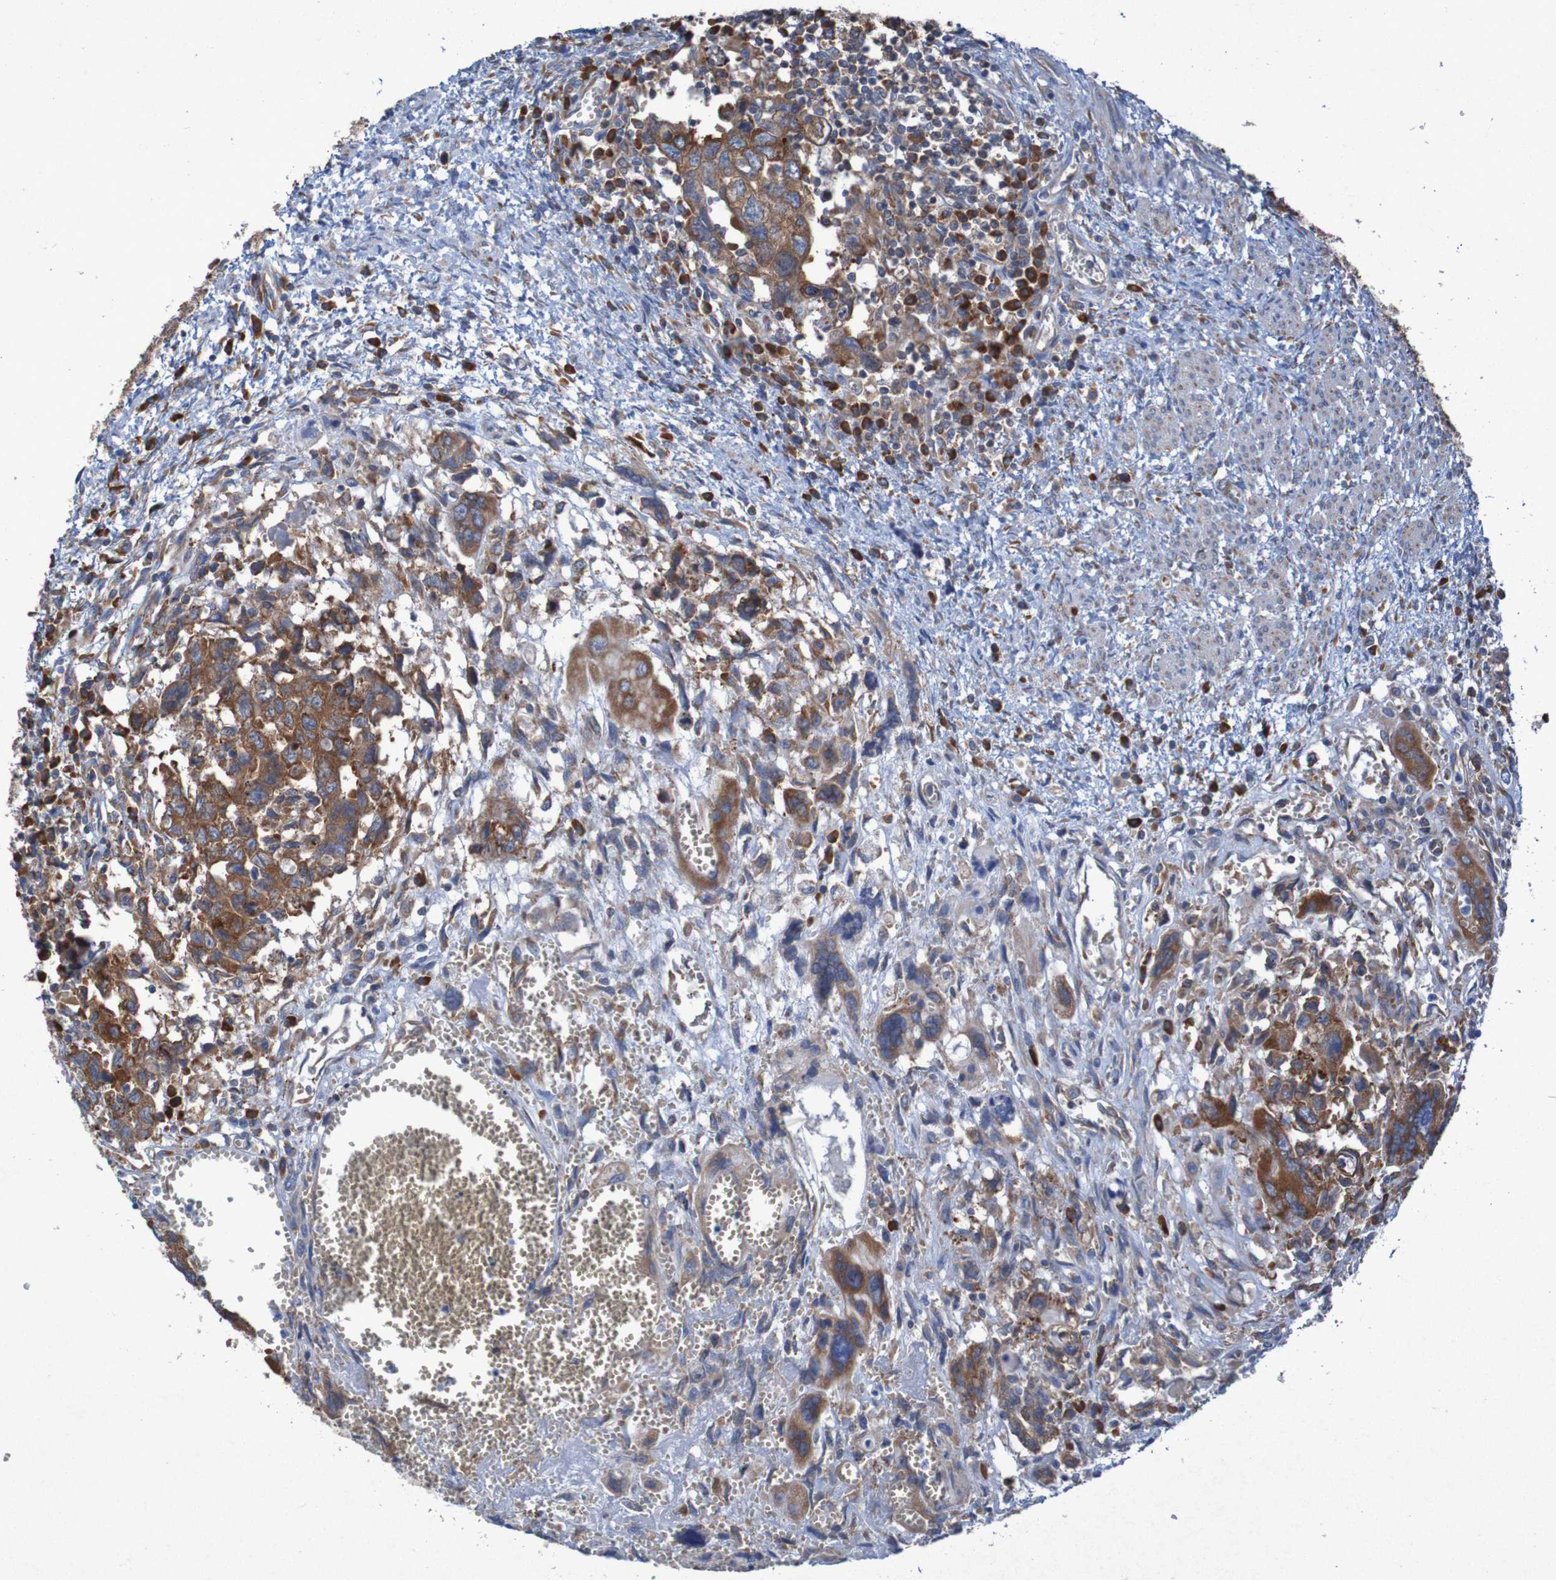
{"staining": {"intensity": "strong", "quantity": ">75%", "location": "cytoplasmic/membranous"}, "tissue": "testis cancer", "cell_type": "Tumor cells", "image_type": "cancer", "snomed": [{"axis": "morphology", "description": "Carcinoma, Embryonal, NOS"}, {"axis": "topography", "description": "Testis"}], "caption": "Protein analysis of testis embryonal carcinoma tissue shows strong cytoplasmic/membranous staining in approximately >75% of tumor cells. (DAB = brown stain, brightfield microscopy at high magnification).", "gene": "RPL10", "patient": {"sex": "male", "age": 28}}